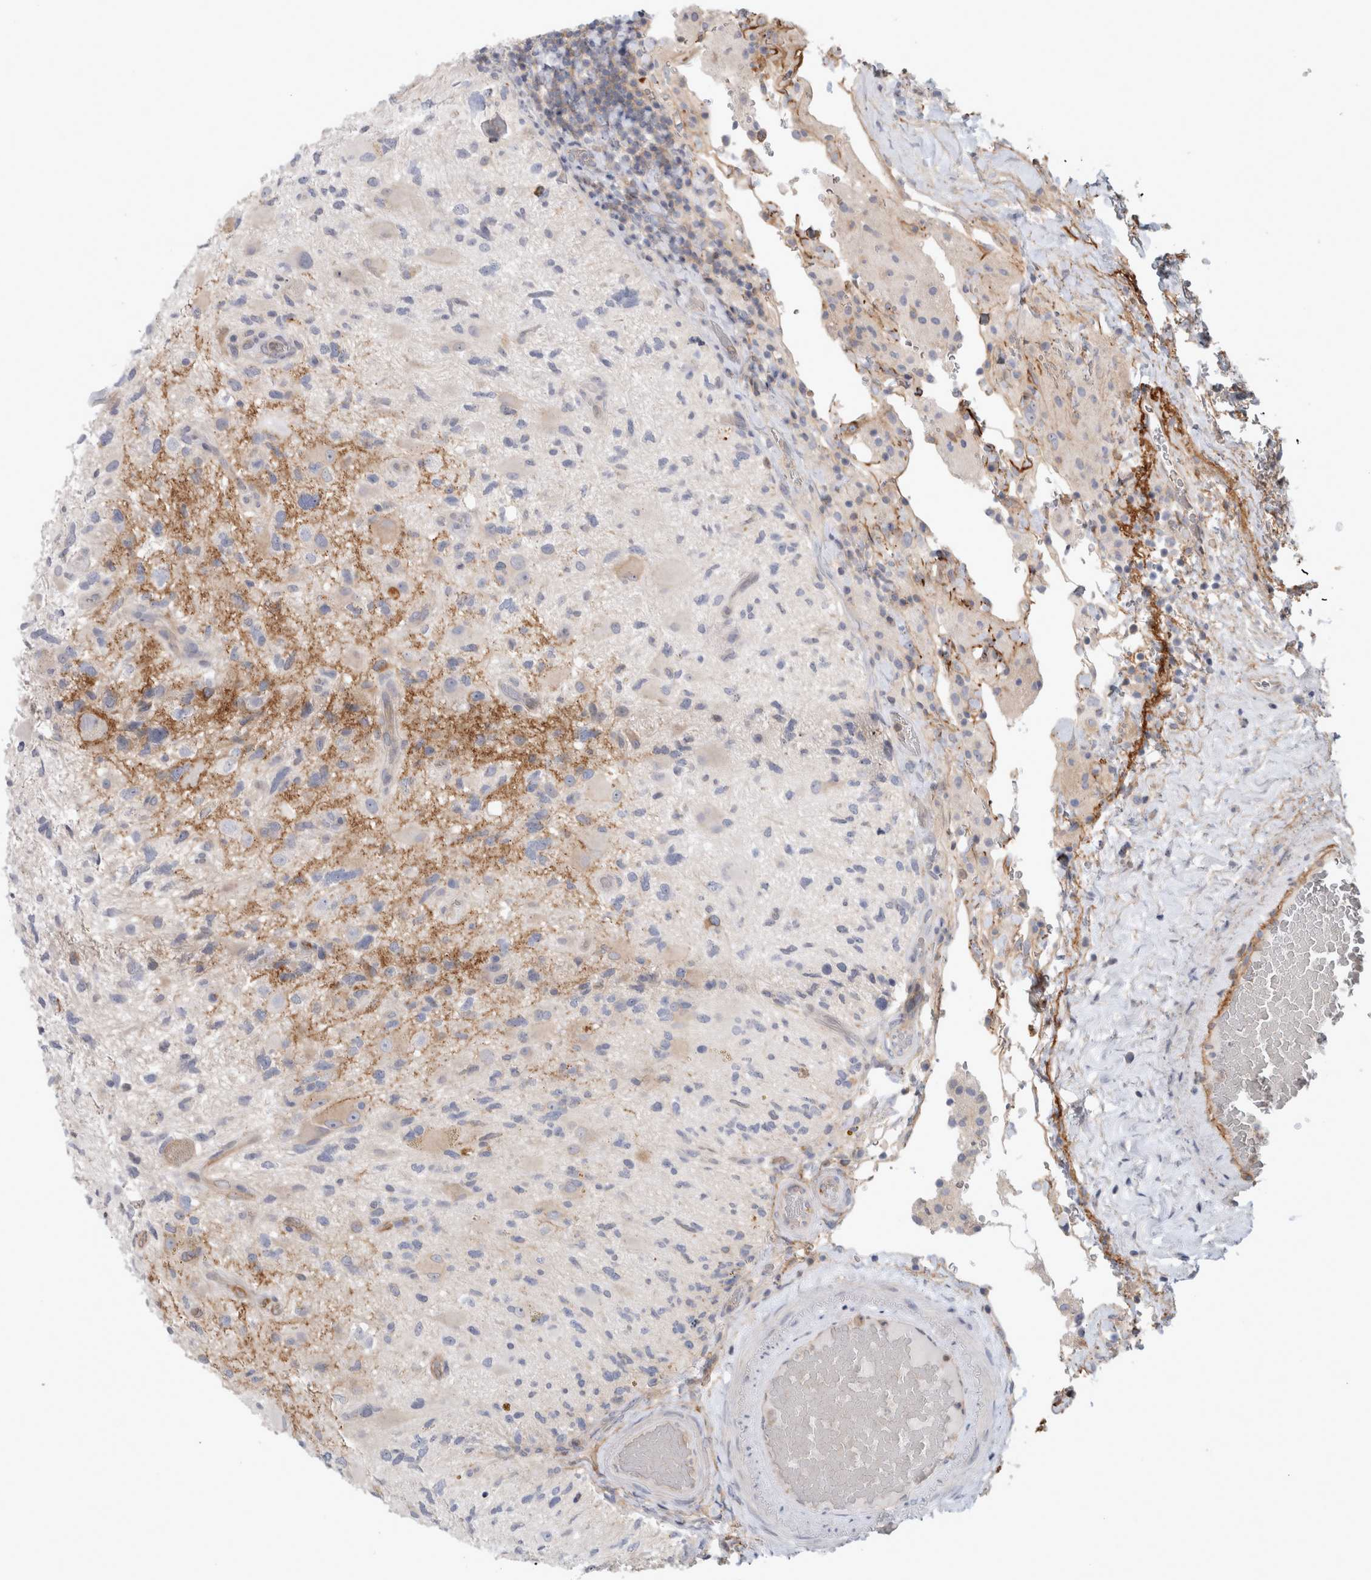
{"staining": {"intensity": "weak", "quantity": "<25%", "location": "cytoplasmic/membranous"}, "tissue": "glioma", "cell_type": "Tumor cells", "image_type": "cancer", "snomed": [{"axis": "morphology", "description": "Glioma, malignant, High grade"}, {"axis": "topography", "description": "Brain"}], "caption": "Immunohistochemical staining of glioma shows no significant positivity in tumor cells.", "gene": "CD55", "patient": {"sex": "male", "age": 33}}